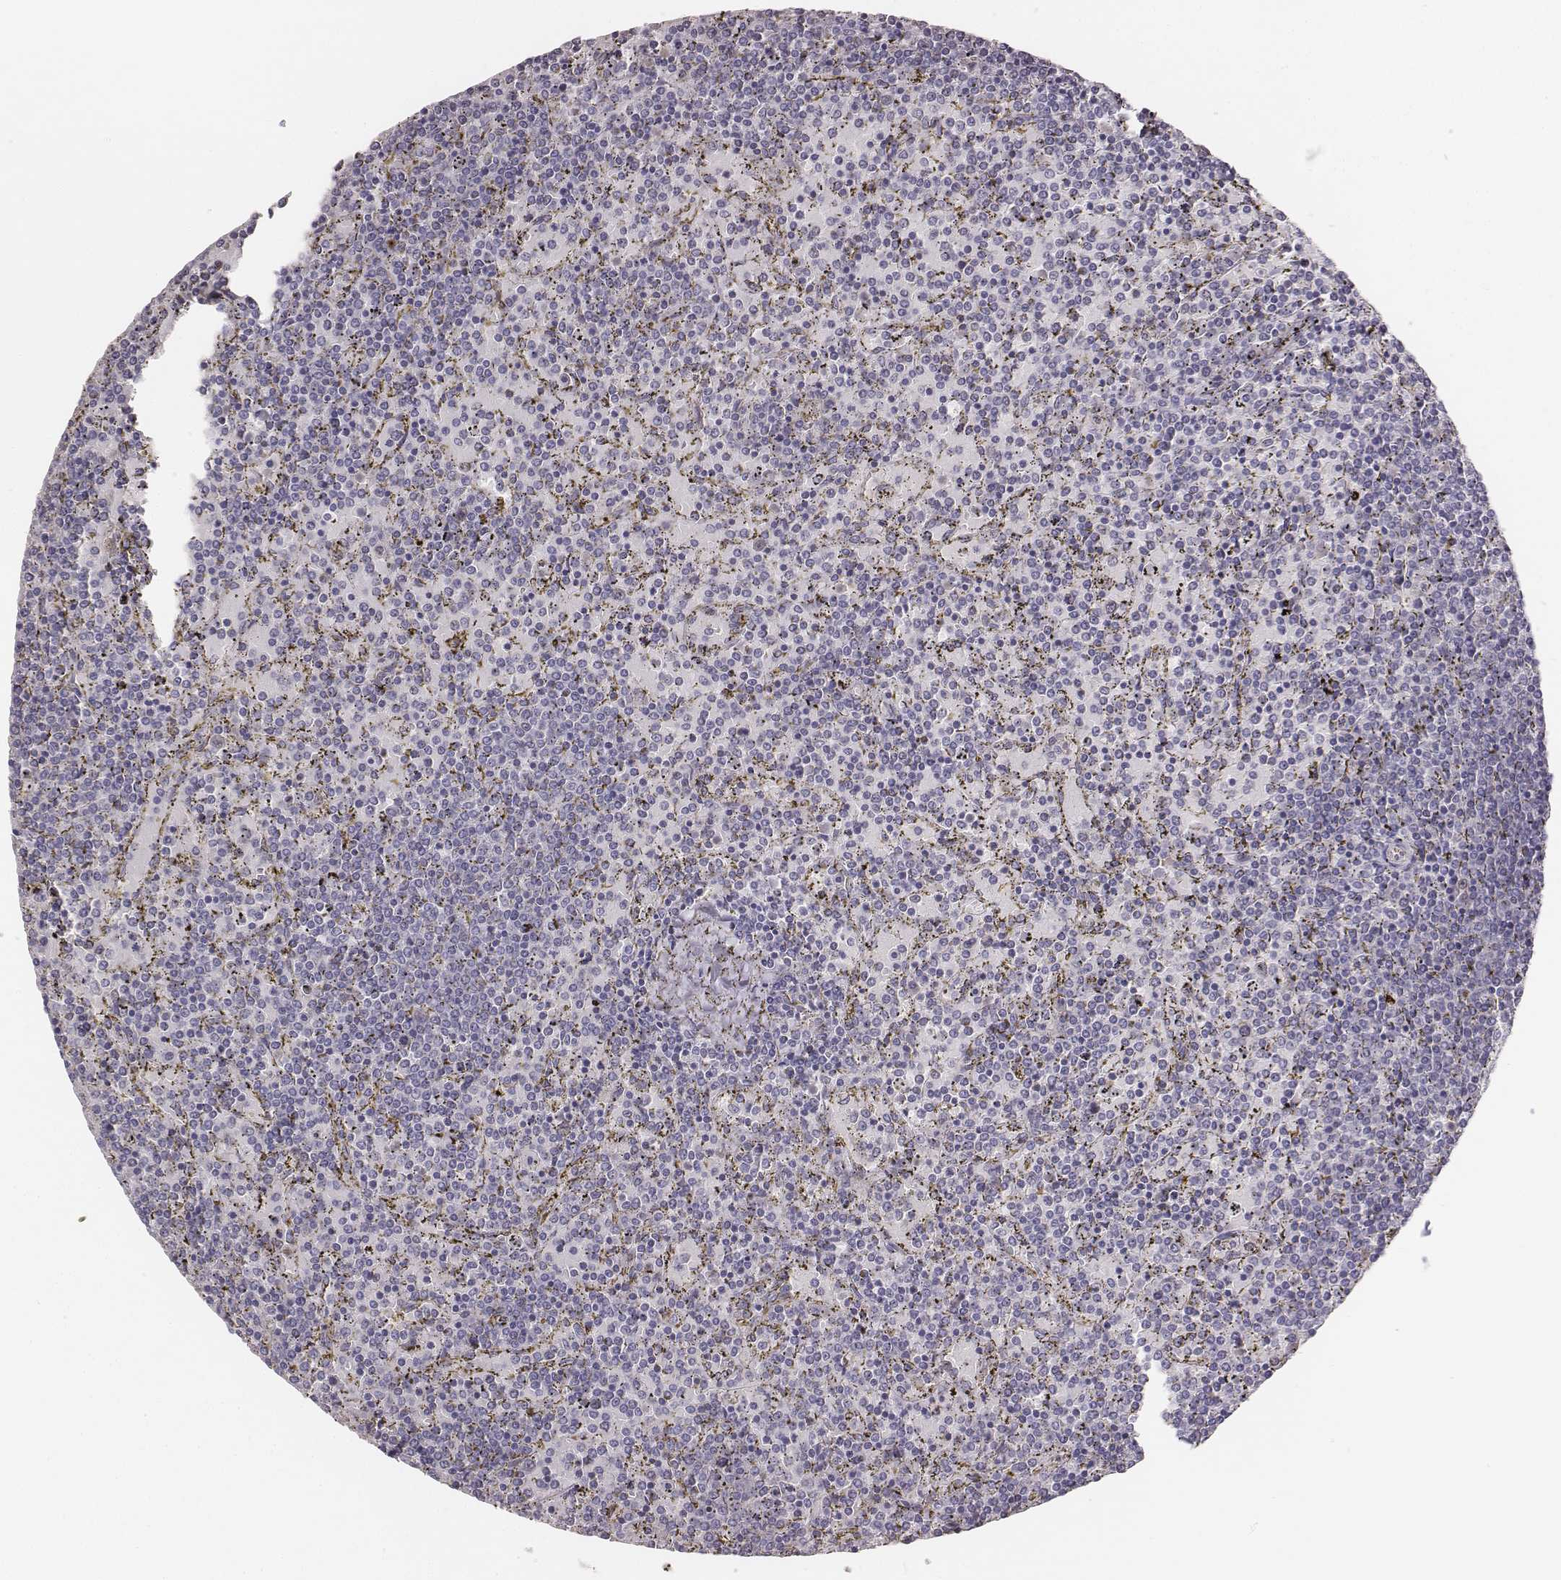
{"staining": {"intensity": "negative", "quantity": "none", "location": "none"}, "tissue": "lymphoma", "cell_type": "Tumor cells", "image_type": "cancer", "snomed": [{"axis": "morphology", "description": "Malignant lymphoma, non-Hodgkin's type, Low grade"}, {"axis": "topography", "description": "Spleen"}], "caption": "This is a image of immunohistochemistry staining of low-grade malignant lymphoma, non-Hodgkin's type, which shows no positivity in tumor cells. (DAB immunohistochemistry (IHC) visualized using brightfield microscopy, high magnification).", "gene": "PBK", "patient": {"sex": "female", "age": 77}}